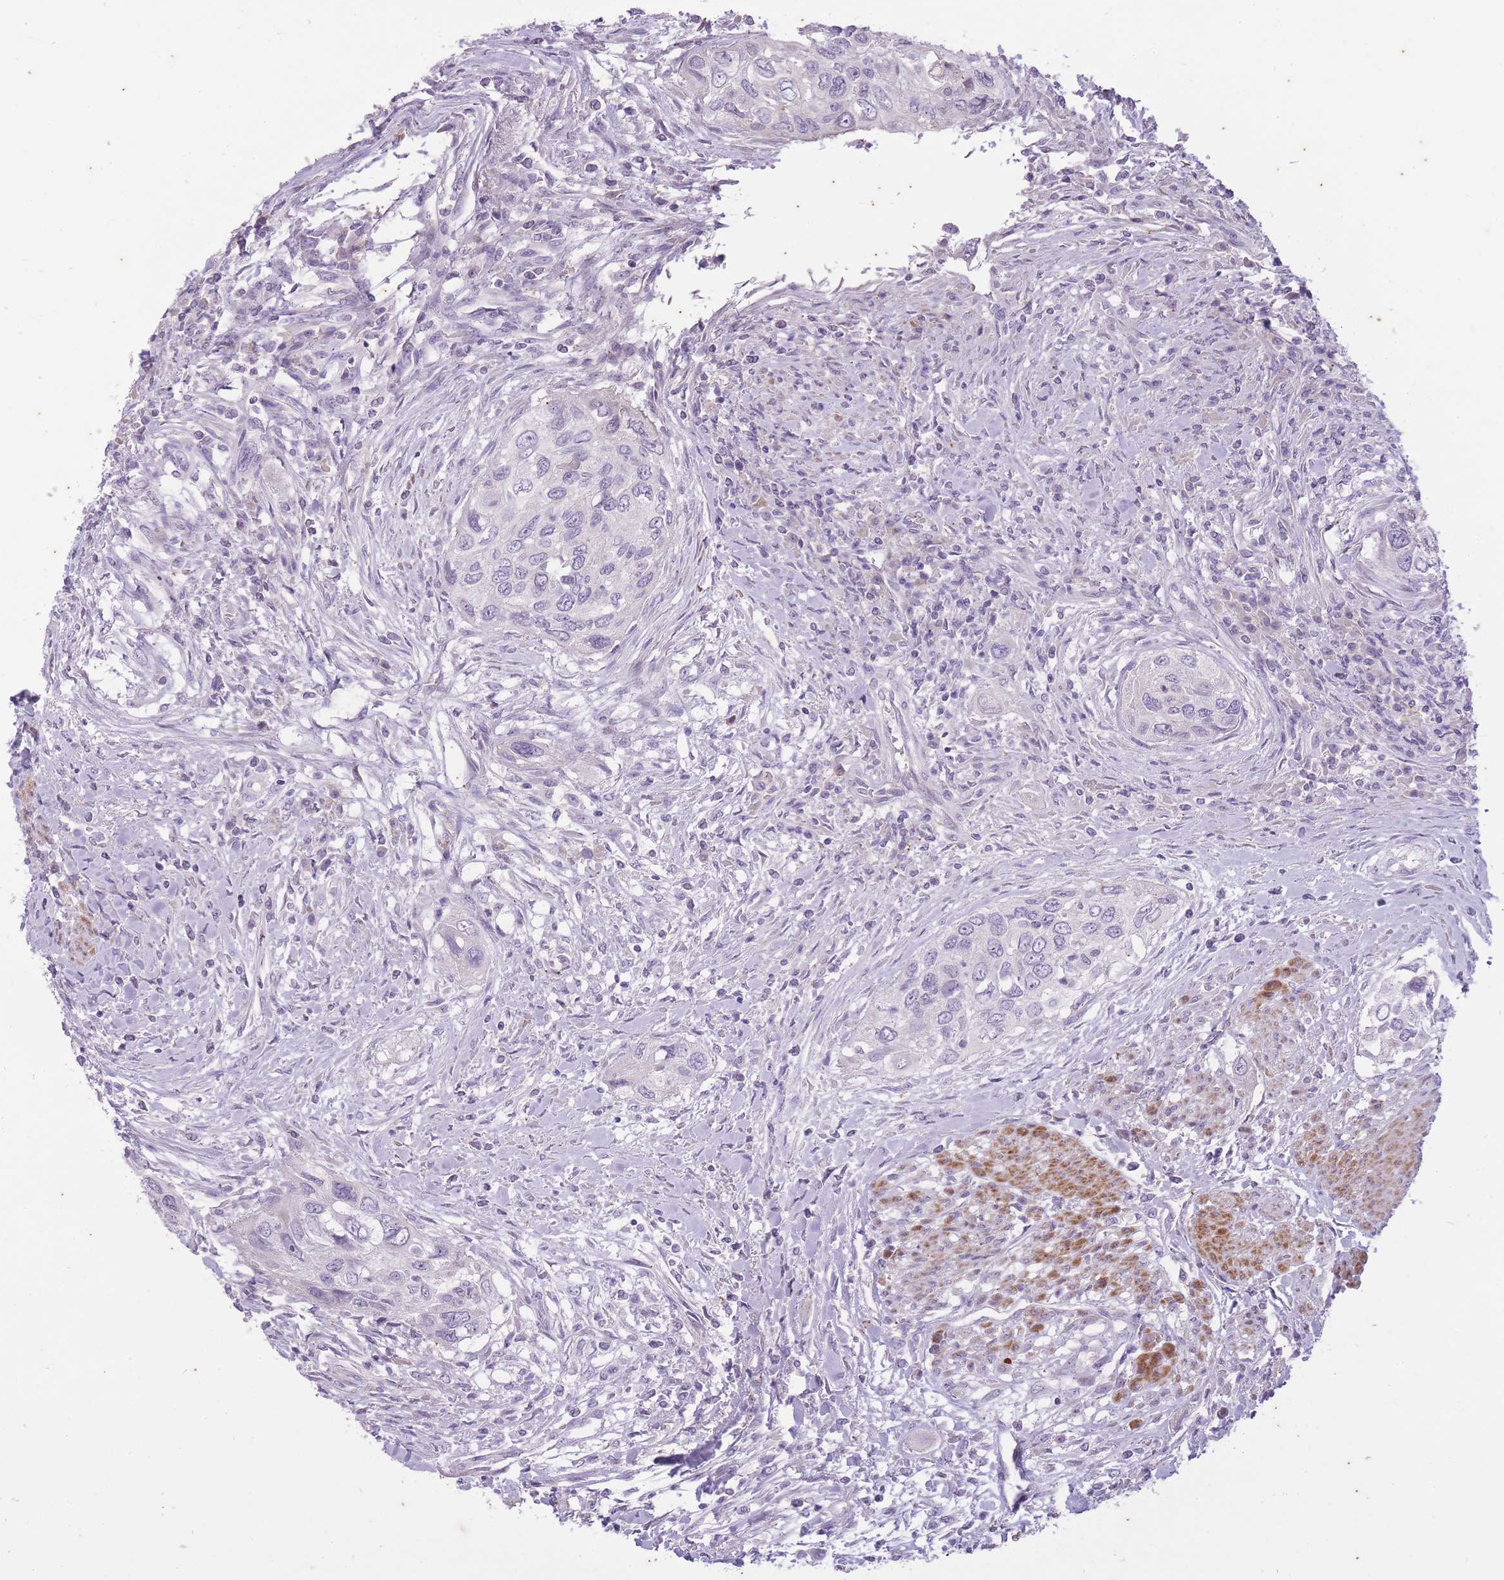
{"staining": {"intensity": "negative", "quantity": "none", "location": "none"}, "tissue": "urothelial cancer", "cell_type": "Tumor cells", "image_type": "cancer", "snomed": [{"axis": "morphology", "description": "Urothelial carcinoma, High grade"}, {"axis": "topography", "description": "Urinary bladder"}], "caption": "DAB (3,3'-diaminobenzidine) immunohistochemical staining of urothelial carcinoma (high-grade) reveals no significant expression in tumor cells.", "gene": "CNTNAP3", "patient": {"sex": "female", "age": 60}}